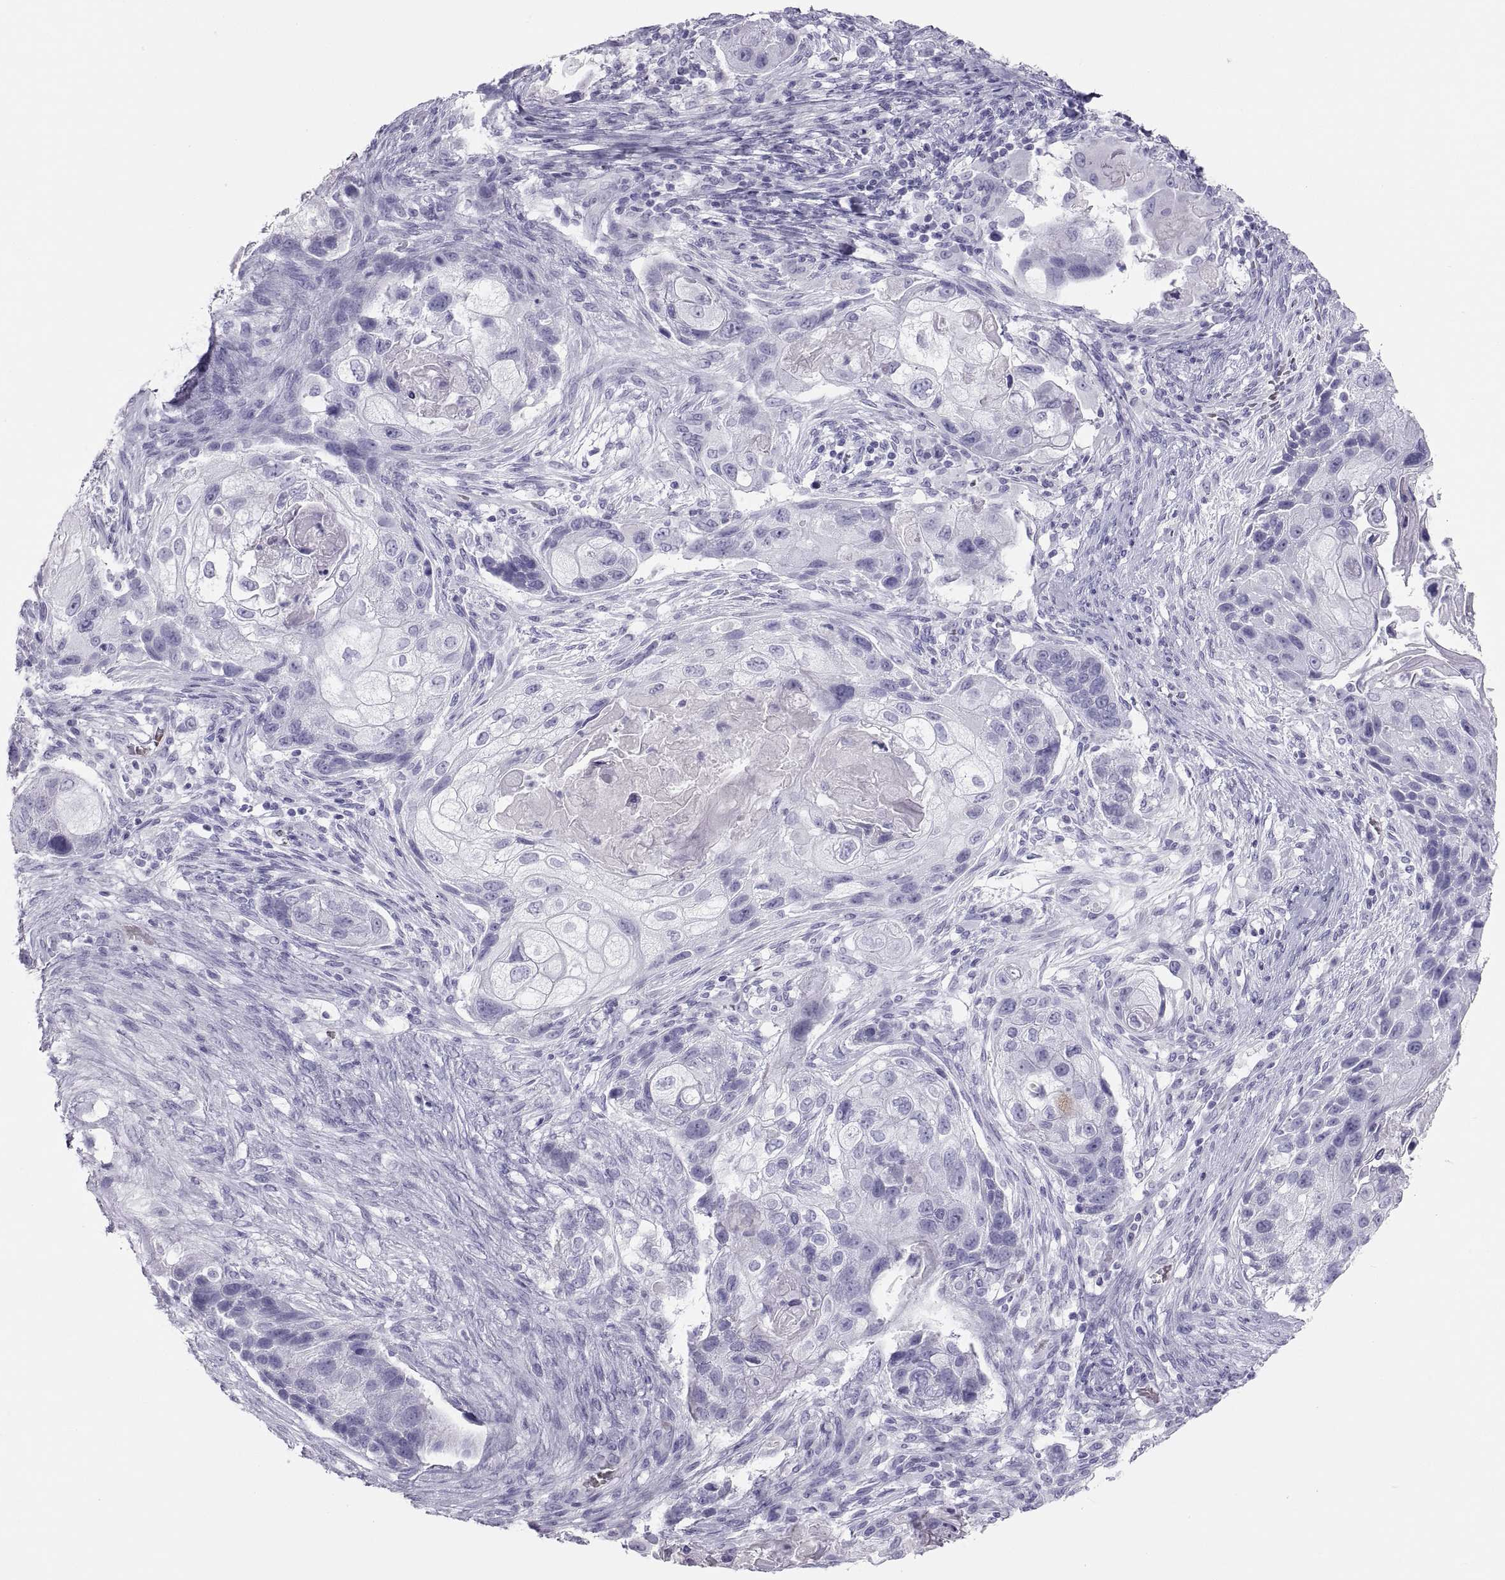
{"staining": {"intensity": "negative", "quantity": "none", "location": "none"}, "tissue": "lung cancer", "cell_type": "Tumor cells", "image_type": "cancer", "snomed": [{"axis": "morphology", "description": "Squamous cell carcinoma, NOS"}, {"axis": "topography", "description": "Lung"}], "caption": "Lung cancer (squamous cell carcinoma) was stained to show a protein in brown. There is no significant expression in tumor cells. (Brightfield microscopy of DAB immunohistochemistry at high magnification).", "gene": "SEMG1", "patient": {"sex": "male", "age": 69}}